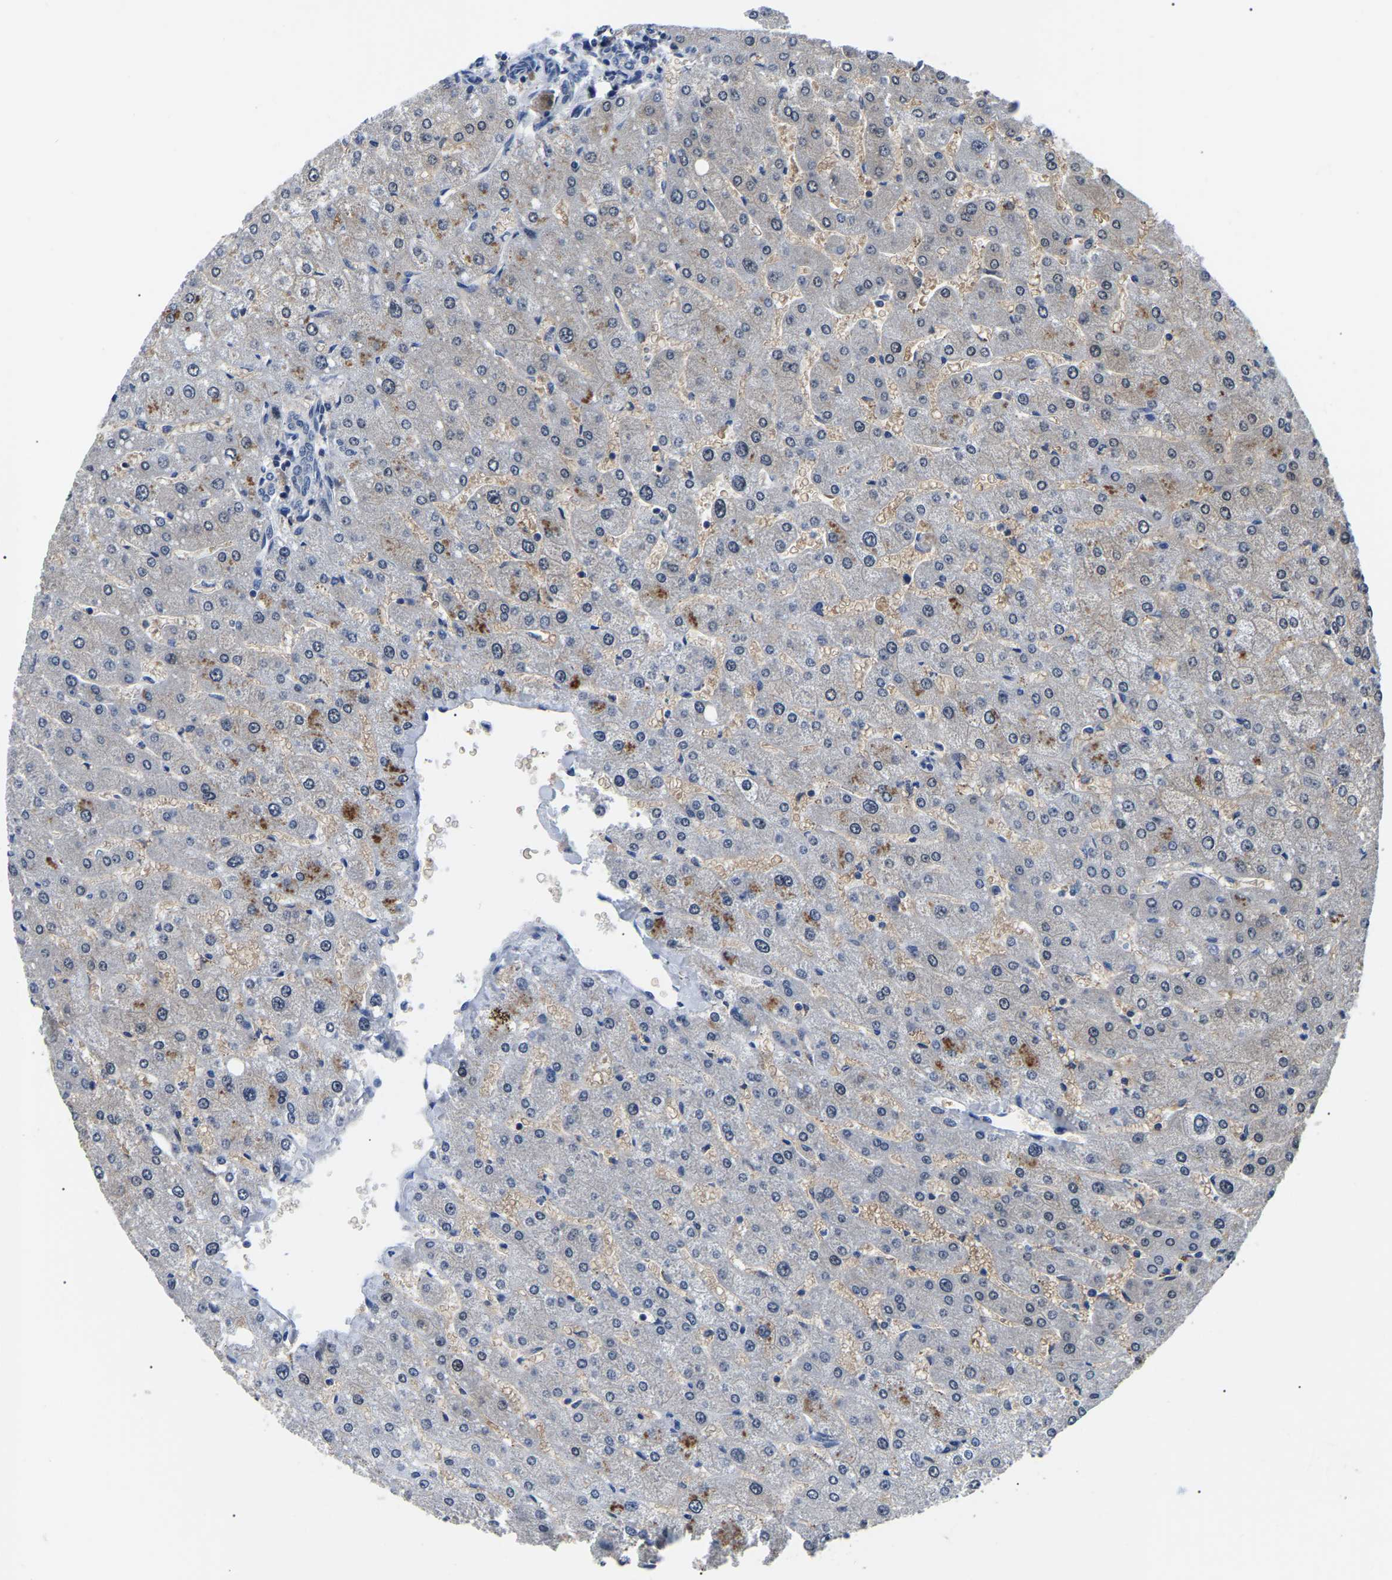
{"staining": {"intensity": "negative", "quantity": "none", "location": "none"}, "tissue": "liver", "cell_type": "Cholangiocytes", "image_type": "normal", "snomed": [{"axis": "morphology", "description": "Normal tissue, NOS"}, {"axis": "topography", "description": "Liver"}], "caption": "Histopathology image shows no protein staining in cholangiocytes of unremarkable liver. (DAB immunohistochemistry (IHC) visualized using brightfield microscopy, high magnification).", "gene": "RRP1B", "patient": {"sex": "male", "age": 55}}